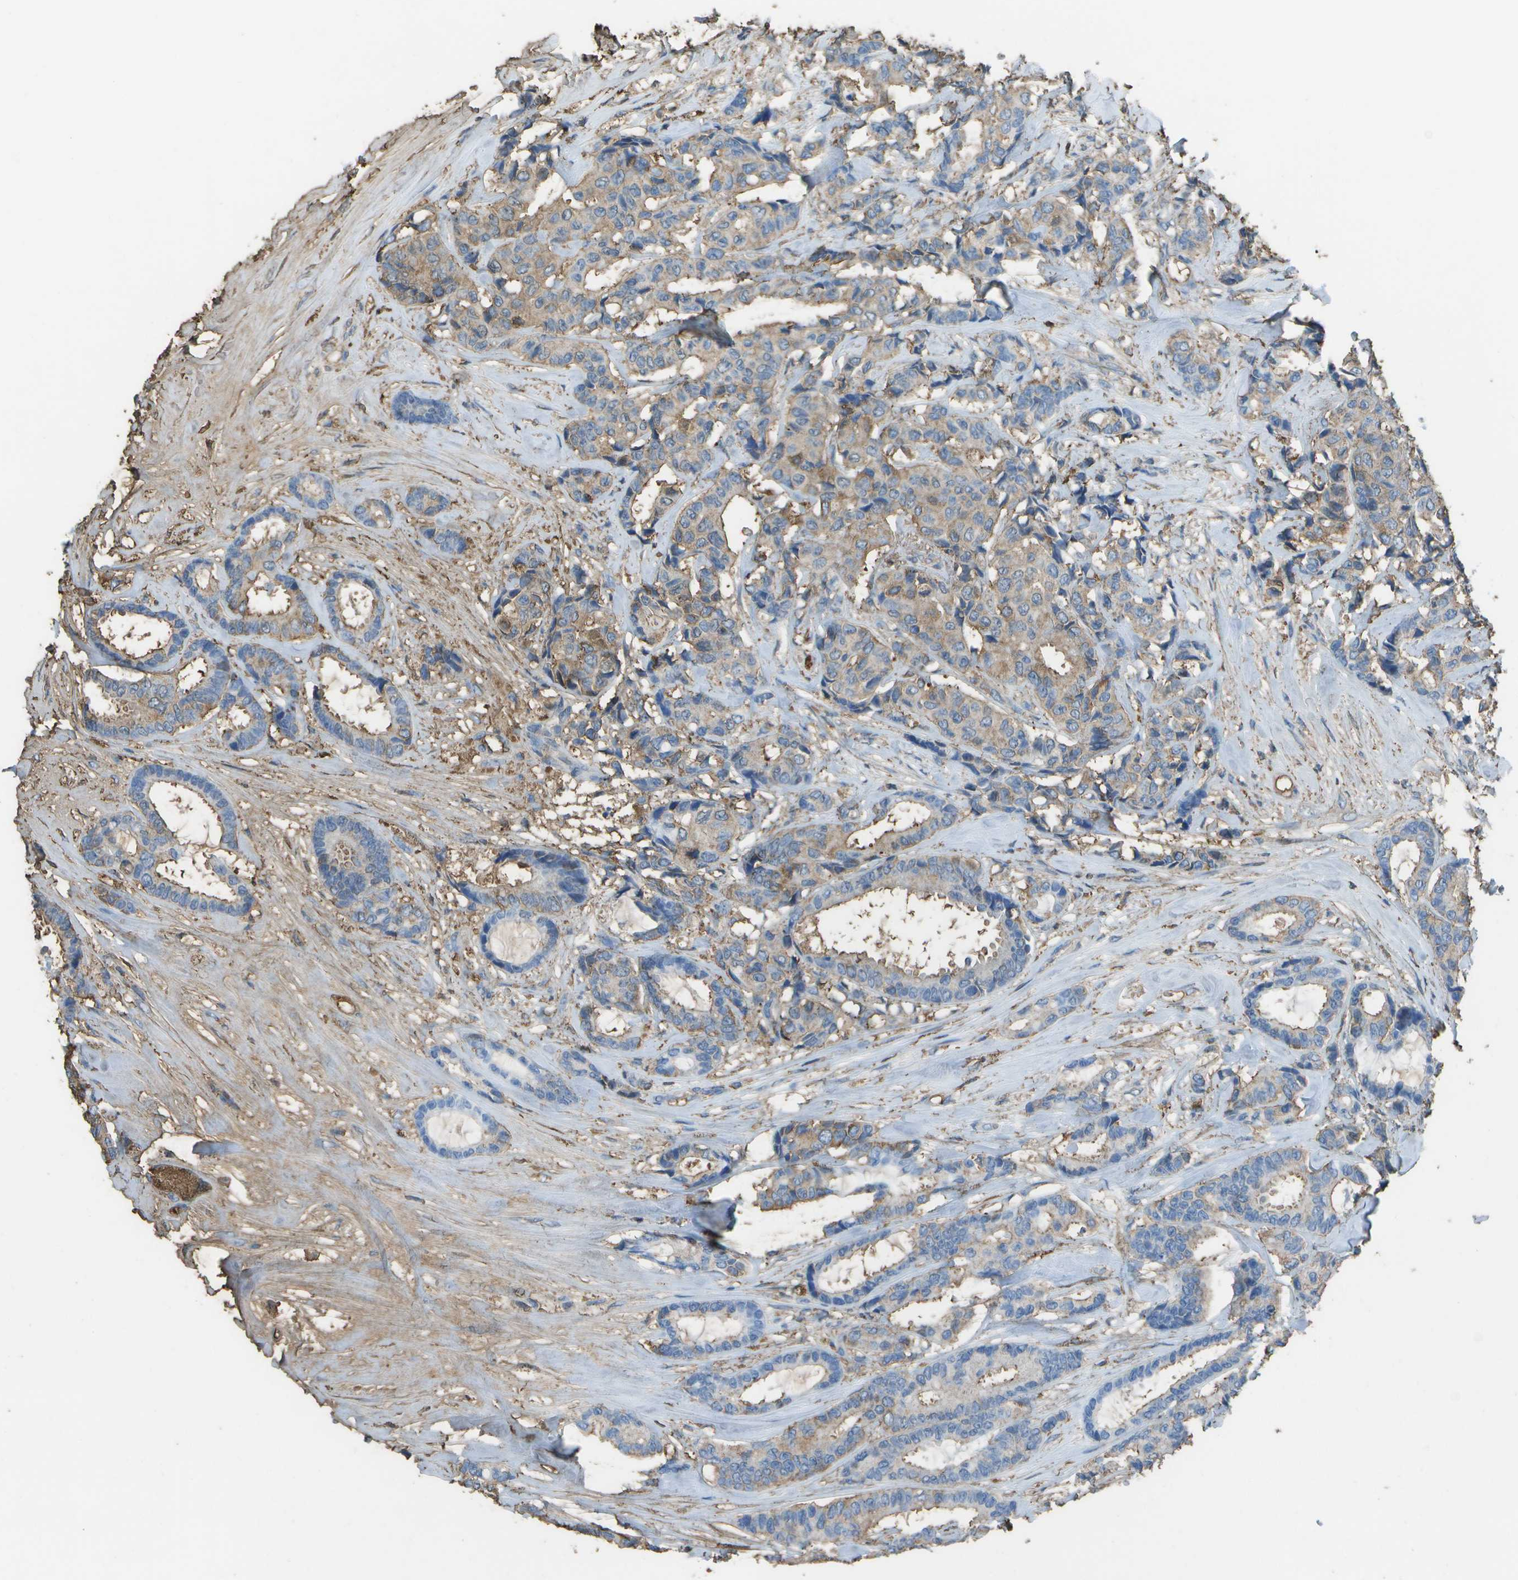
{"staining": {"intensity": "weak", "quantity": "25%-75%", "location": "cytoplasmic/membranous"}, "tissue": "breast cancer", "cell_type": "Tumor cells", "image_type": "cancer", "snomed": [{"axis": "morphology", "description": "Duct carcinoma"}, {"axis": "topography", "description": "Breast"}], "caption": "High-magnification brightfield microscopy of breast infiltrating ductal carcinoma stained with DAB (3,3'-diaminobenzidine) (brown) and counterstained with hematoxylin (blue). tumor cells exhibit weak cytoplasmic/membranous expression is seen in approximately25%-75% of cells.", "gene": "CYP4F11", "patient": {"sex": "female", "age": 87}}